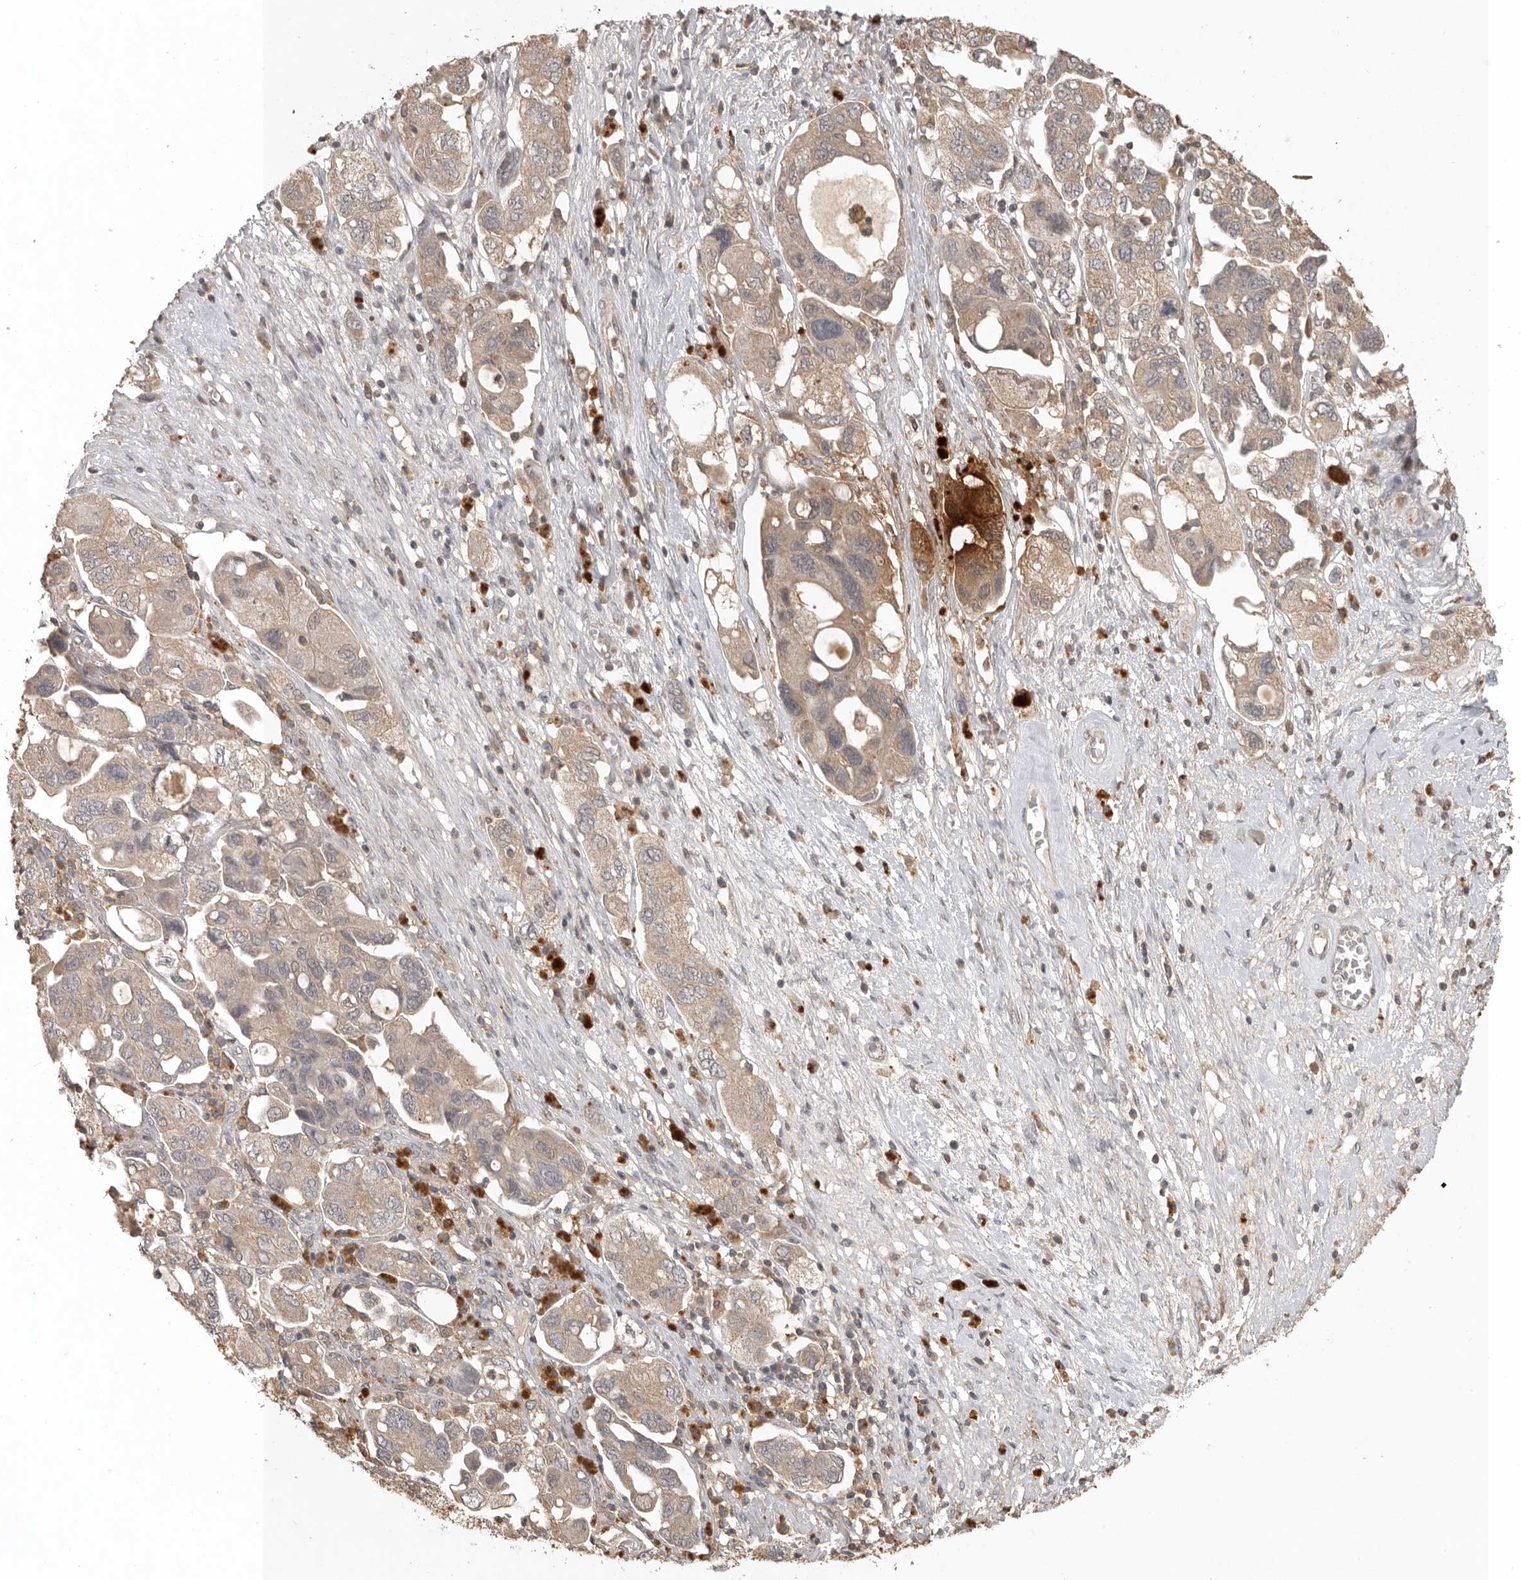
{"staining": {"intensity": "weak", "quantity": ">75%", "location": "cytoplasmic/membranous"}, "tissue": "ovarian cancer", "cell_type": "Tumor cells", "image_type": "cancer", "snomed": [{"axis": "morphology", "description": "Carcinoma, NOS"}, {"axis": "morphology", "description": "Cystadenocarcinoma, serous, NOS"}, {"axis": "topography", "description": "Ovary"}], "caption": "Immunohistochemical staining of human ovarian carcinoma reveals low levels of weak cytoplasmic/membranous protein expression in about >75% of tumor cells. (DAB (3,3'-diaminobenzidine) IHC, brown staining for protein, blue staining for nuclei).", "gene": "ADAMTS4", "patient": {"sex": "female", "age": 69}}